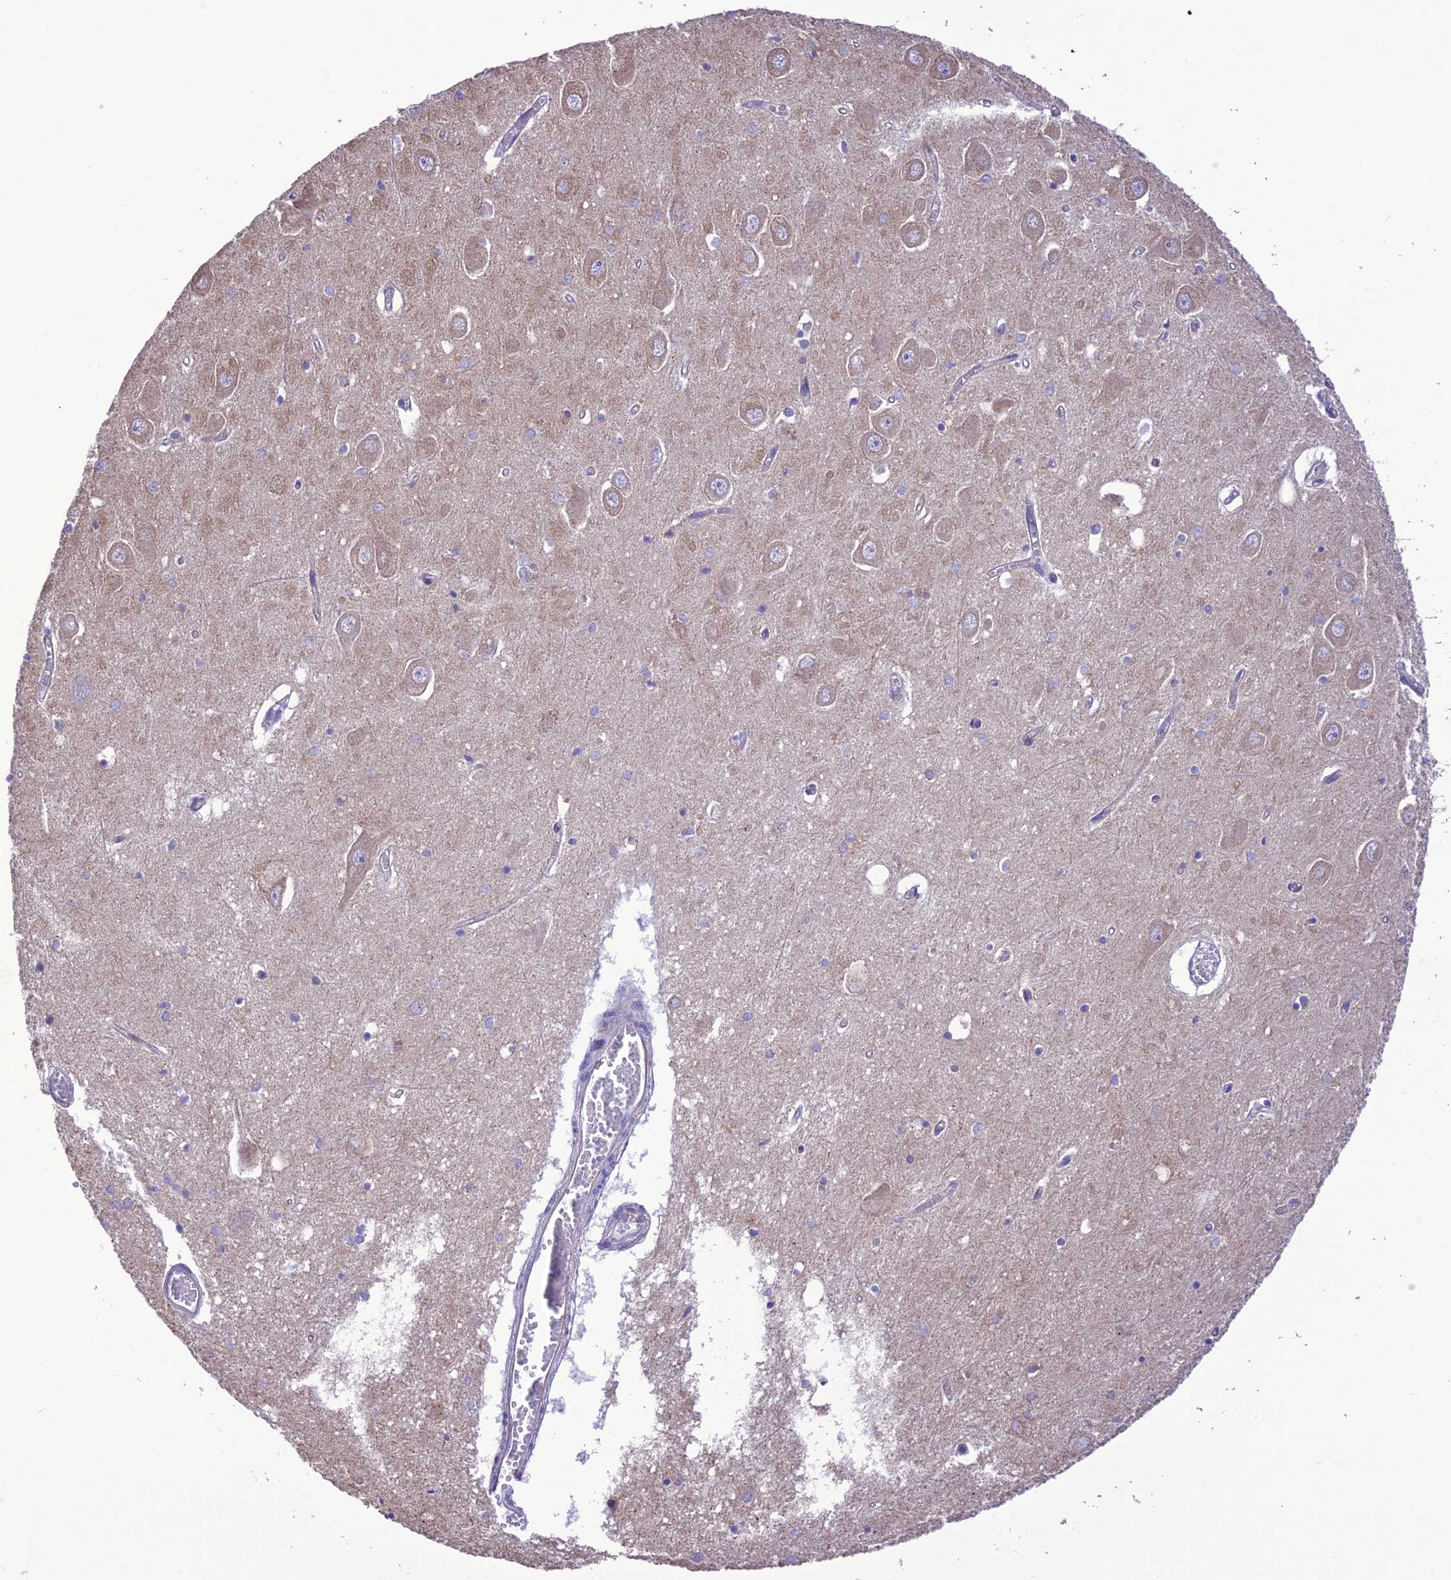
{"staining": {"intensity": "negative", "quantity": "none", "location": "none"}, "tissue": "hippocampus", "cell_type": "Glial cells", "image_type": "normal", "snomed": [{"axis": "morphology", "description": "Normal tissue, NOS"}, {"axis": "topography", "description": "Hippocampus"}], "caption": "Immunohistochemistry (IHC) histopathology image of benign hippocampus: human hippocampus stained with DAB (3,3'-diaminobenzidine) demonstrates no significant protein expression in glial cells. (DAB (3,3'-diaminobenzidine) immunohistochemistry visualized using brightfield microscopy, high magnification).", "gene": "MAP3K12", "patient": {"sex": "male", "age": 70}}